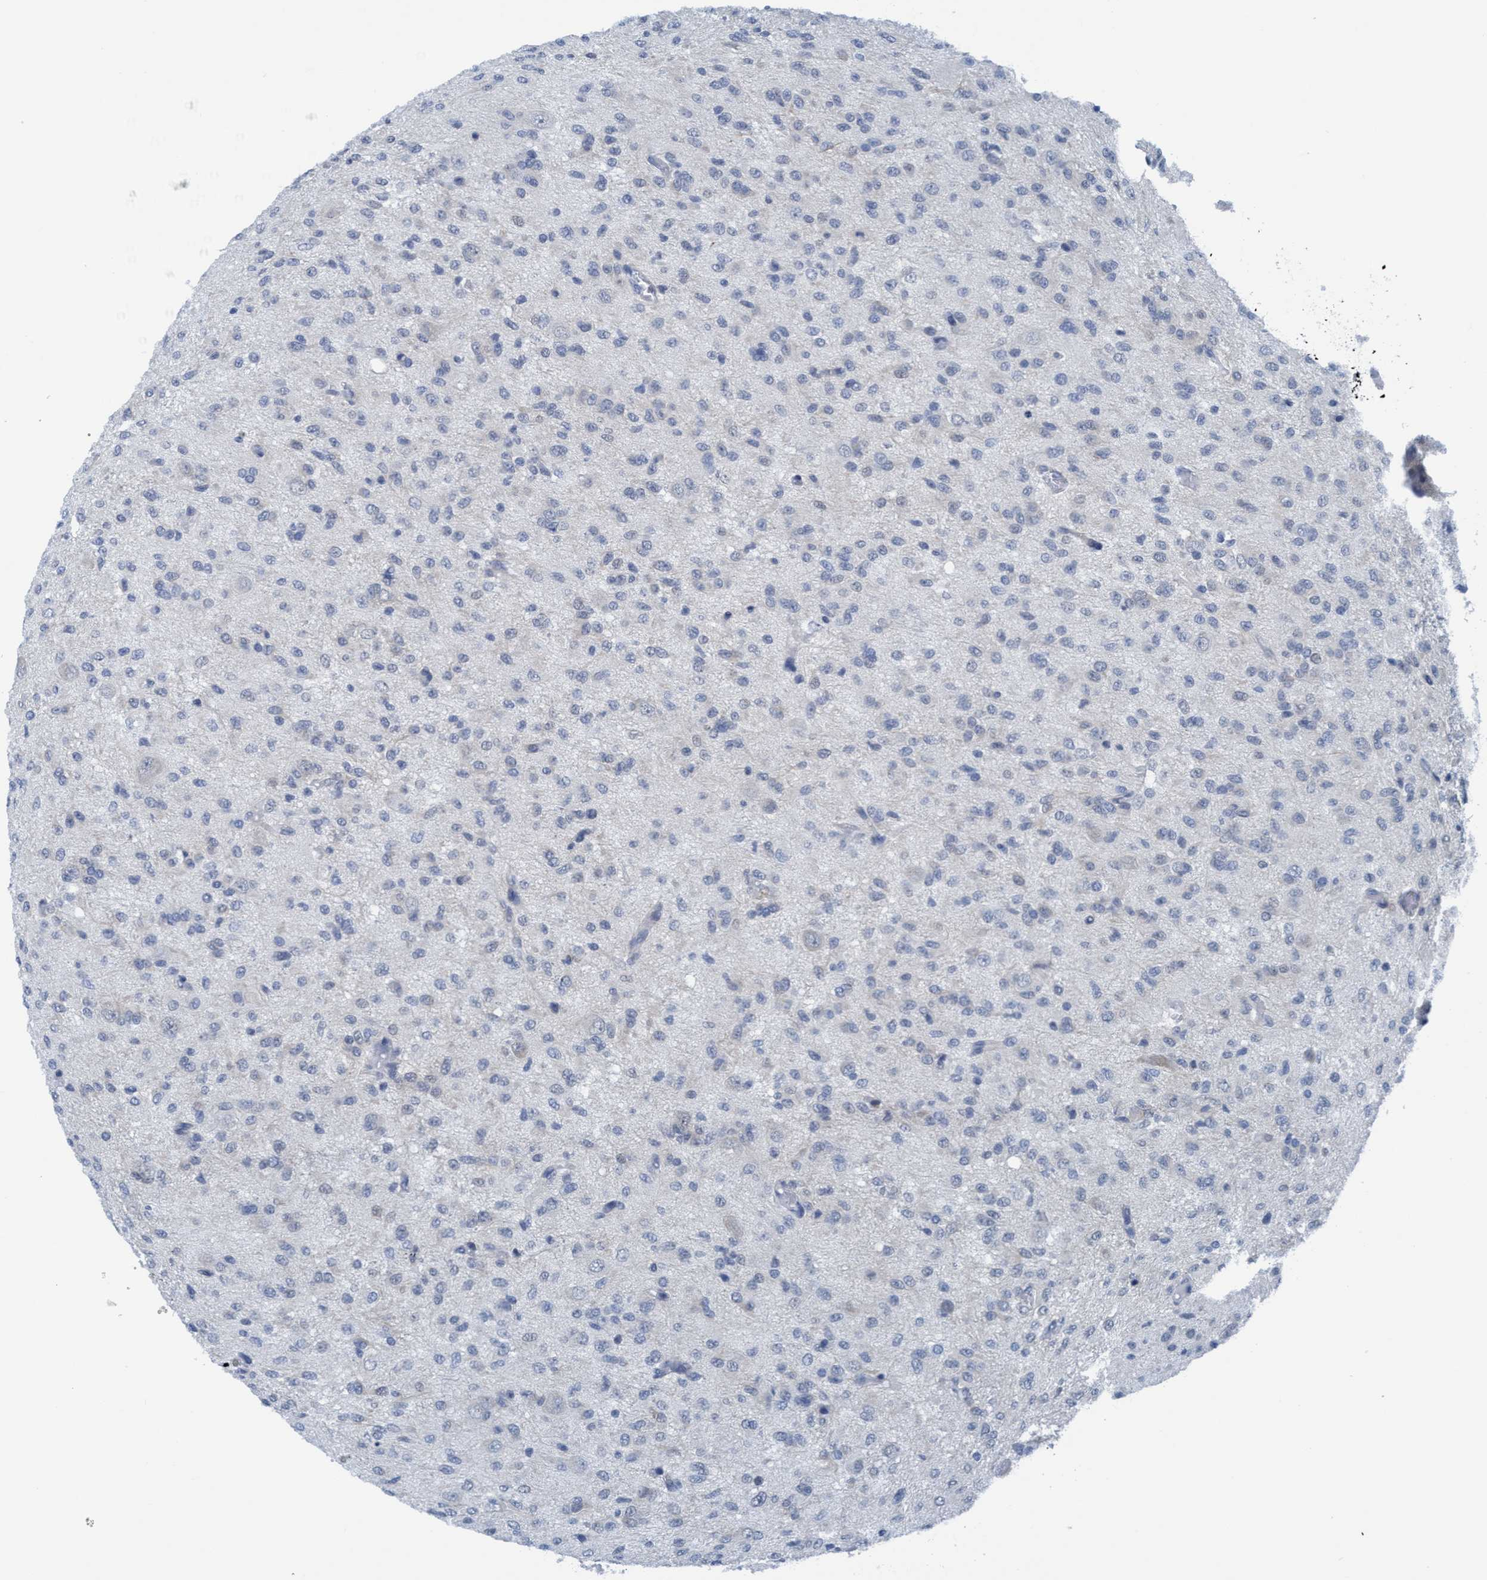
{"staining": {"intensity": "negative", "quantity": "none", "location": "none"}, "tissue": "glioma", "cell_type": "Tumor cells", "image_type": "cancer", "snomed": [{"axis": "morphology", "description": "Glioma, malignant, High grade"}, {"axis": "topography", "description": "Brain"}], "caption": "Tumor cells are negative for brown protein staining in malignant glioma (high-grade).", "gene": "DNAI1", "patient": {"sex": "female", "age": 59}}